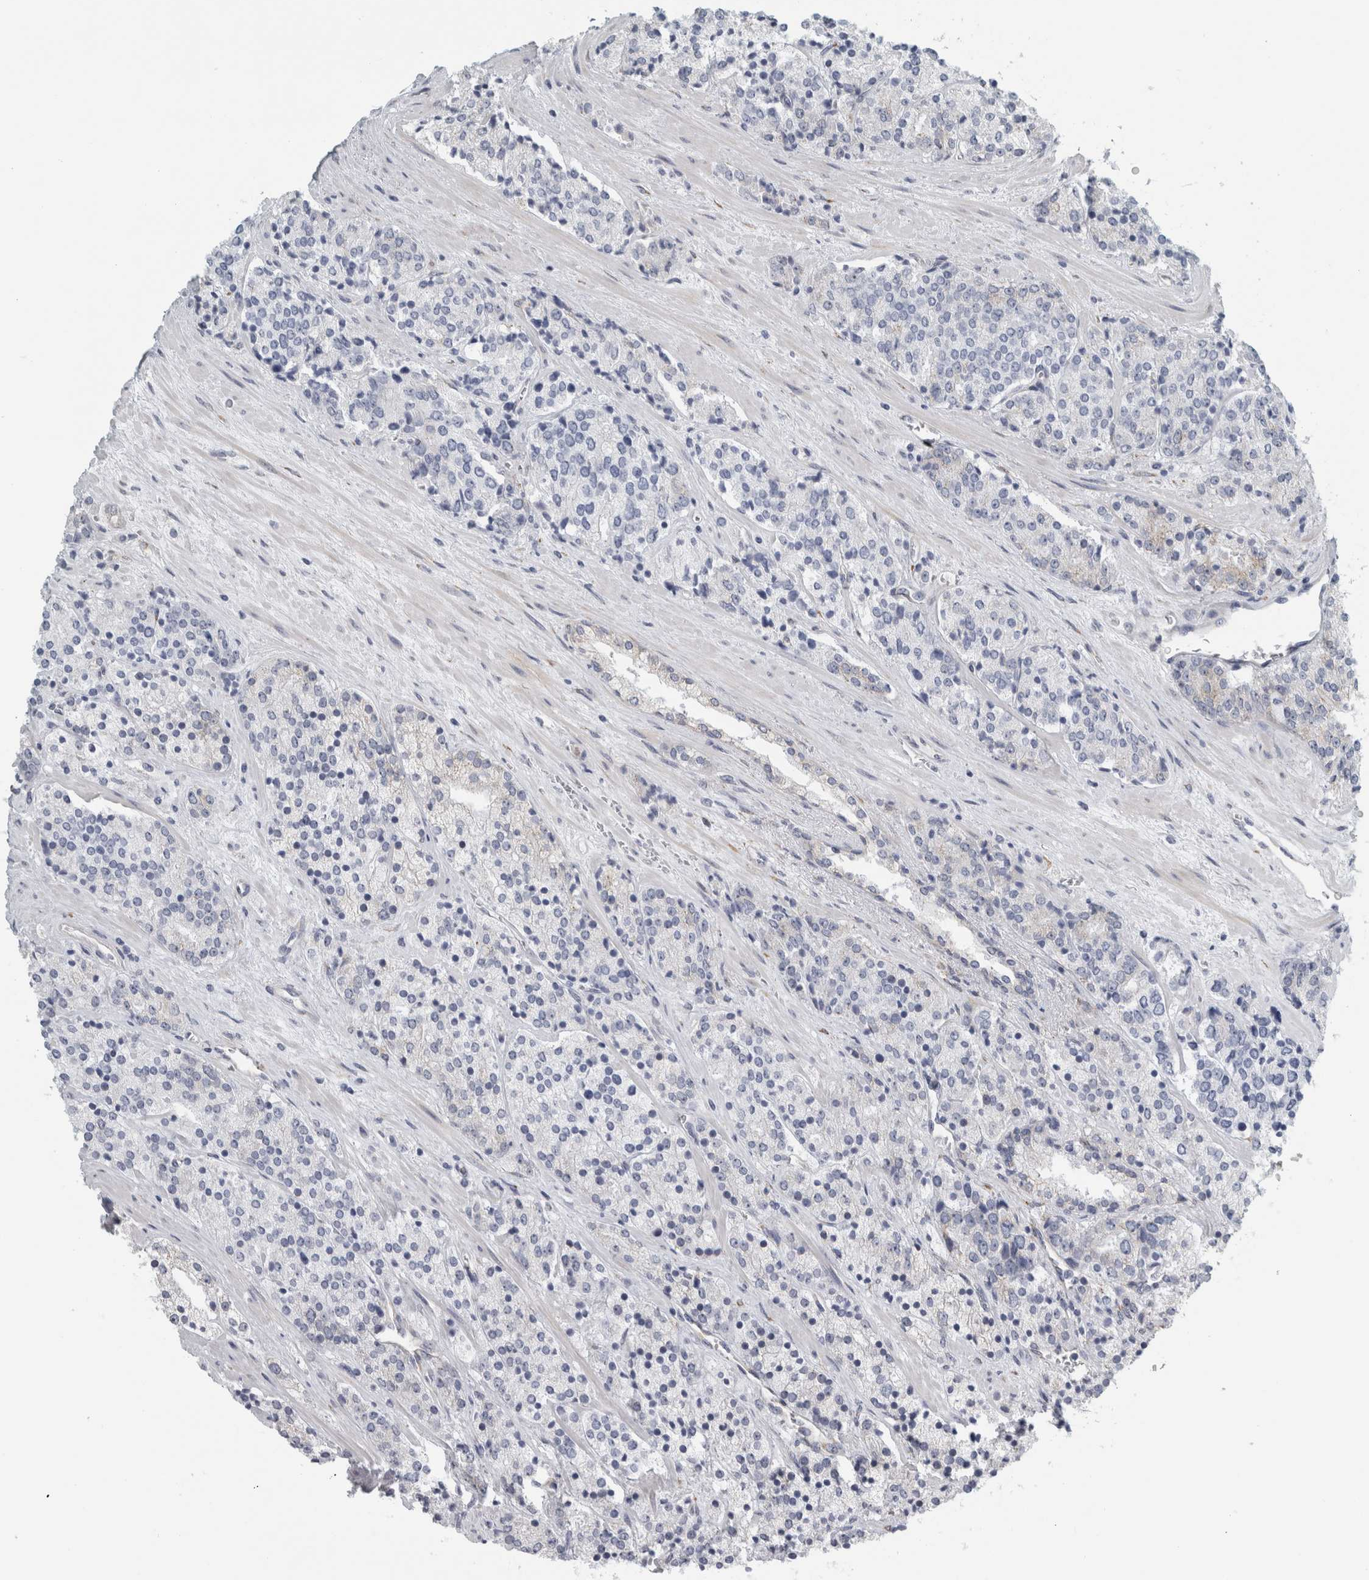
{"staining": {"intensity": "negative", "quantity": "none", "location": "none"}, "tissue": "prostate cancer", "cell_type": "Tumor cells", "image_type": "cancer", "snomed": [{"axis": "morphology", "description": "Adenocarcinoma, High grade"}, {"axis": "topography", "description": "Prostate"}], "caption": "A high-resolution histopathology image shows immunohistochemistry staining of prostate cancer, which exhibits no significant expression in tumor cells.", "gene": "B3GNT3", "patient": {"sex": "male", "age": 71}}